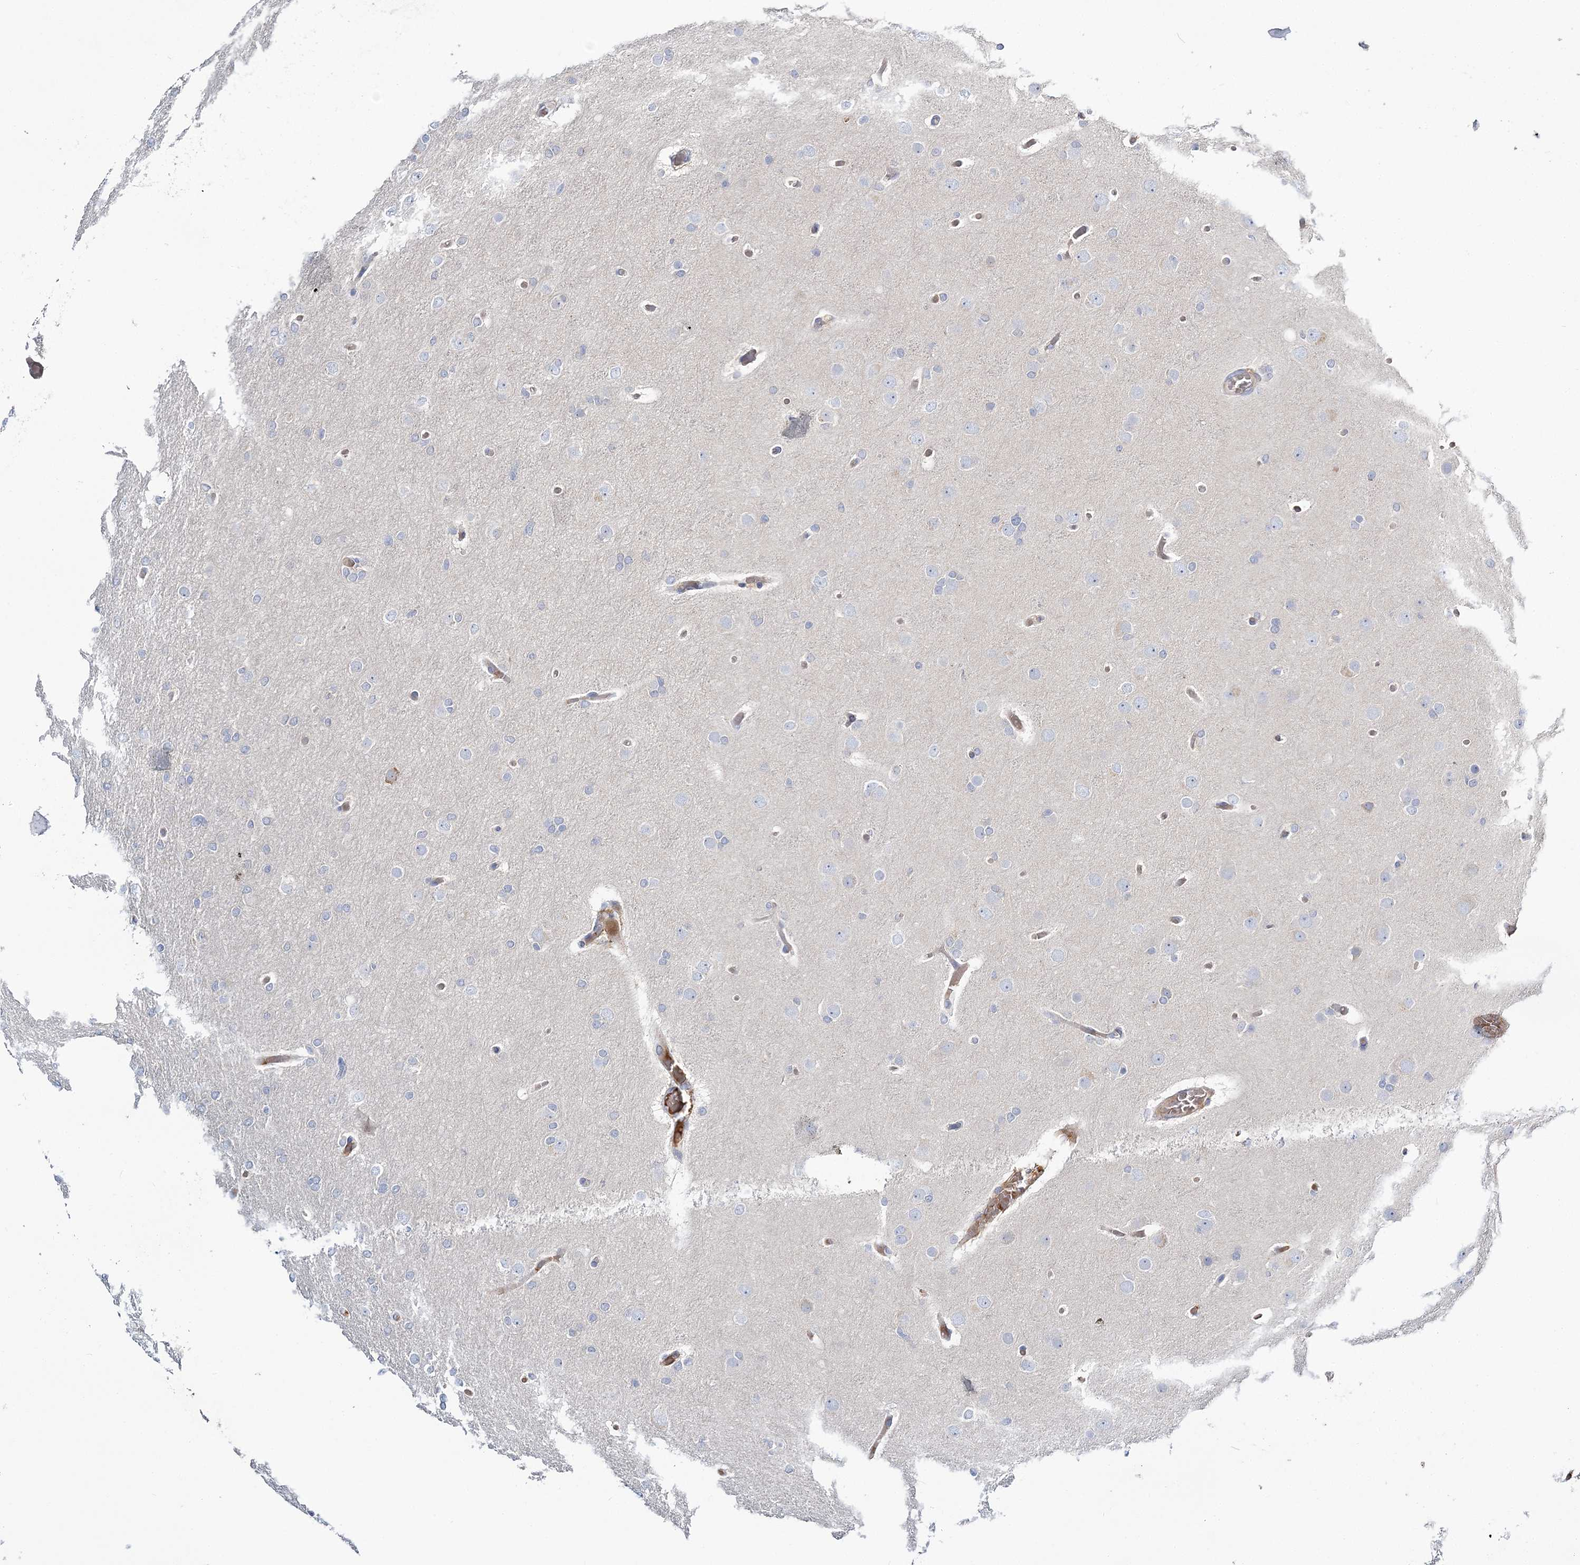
{"staining": {"intensity": "negative", "quantity": "none", "location": "none"}, "tissue": "glioma", "cell_type": "Tumor cells", "image_type": "cancer", "snomed": [{"axis": "morphology", "description": "Glioma, malignant, High grade"}, {"axis": "topography", "description": "Cerebral cortex"}], "caption": "Tumor cells are negative for protein expression in human malignant glioma (high-grade).", "gene": "ATP11B", "patient": {"sex": "female", "age": 36}}